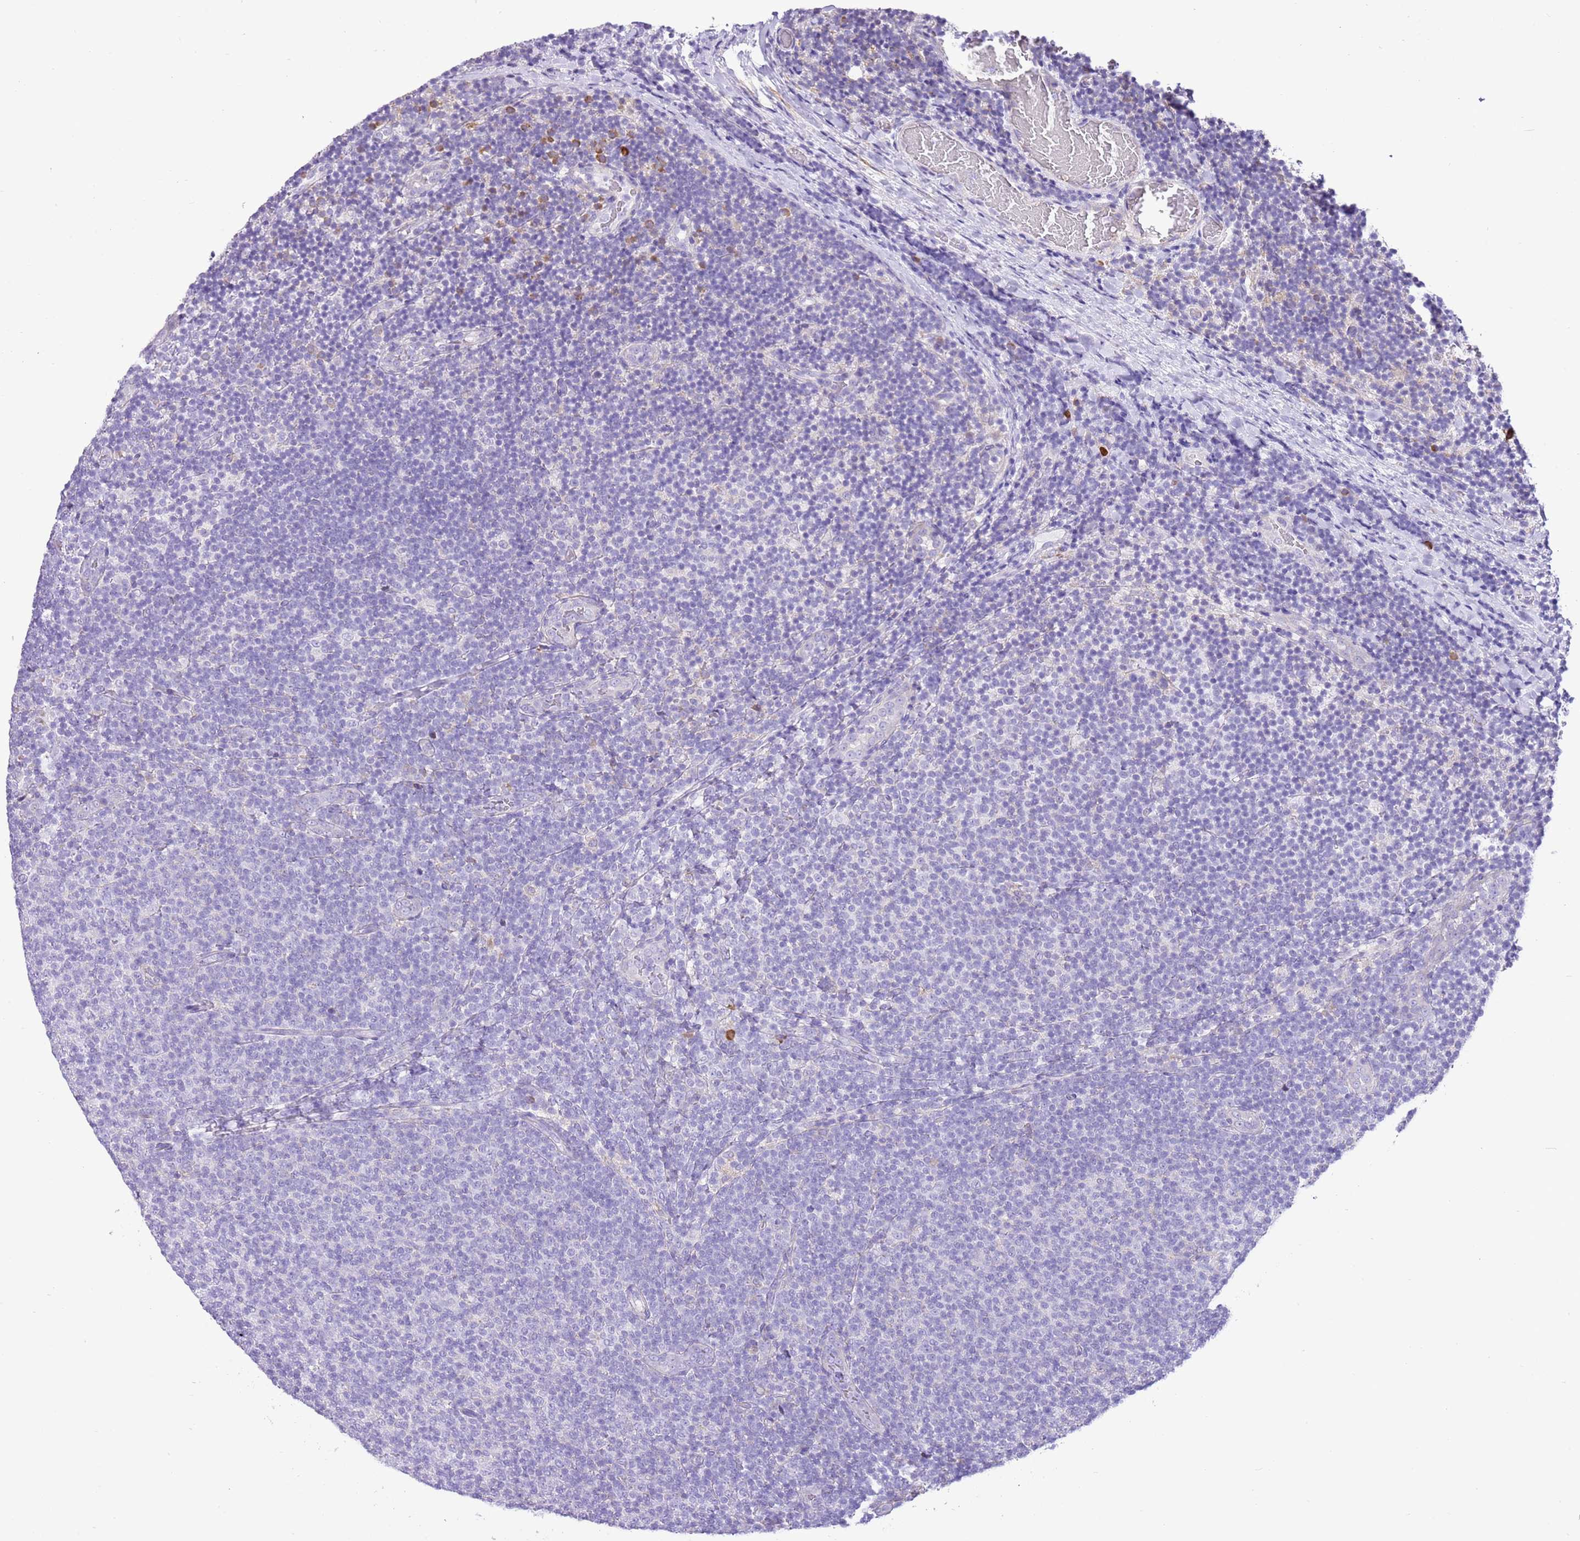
{"staining": {"intensity": "negative", "quantity": "none", "location": "none"}, "tissue": "lymphoma", "cell_type": "Tumor cells", "image_type": "cancer", "snomed": [{"axis": "morphology", "description": "Malignant lymphoma, non-Hodgkin's type, Low grade"}, {"axis": "topography", "description": "Lymph node"}], "caption": "Immunohistochemical staining of human lymphoma displays no significant expression in tumor cells.", "gene": "AAR2", "patient": {"sex": "male", "age": 66}}